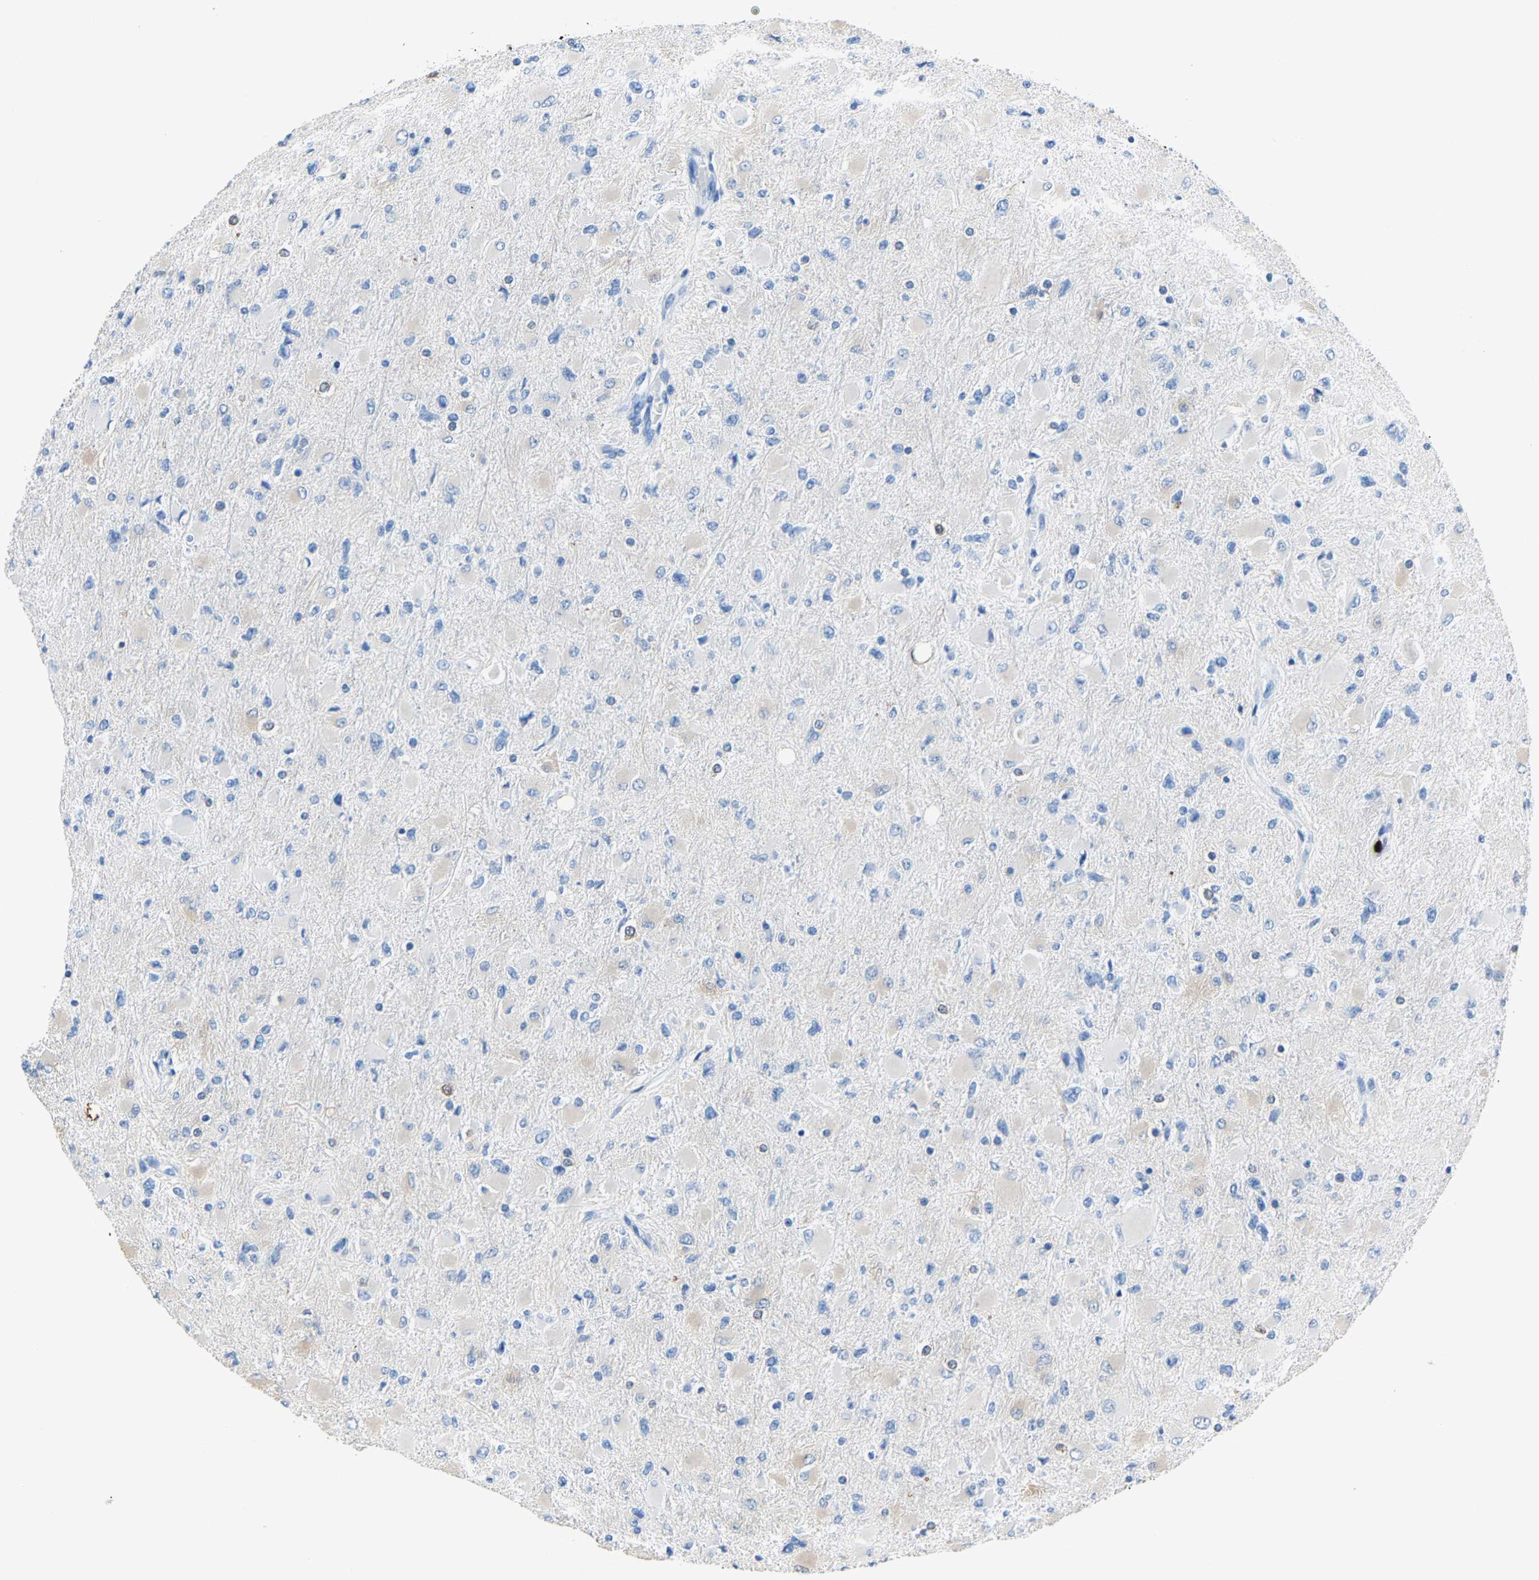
{"staining": {"intensity": "negative", "quantity": "none", "location": "none"}, "tissue": "glioma", "cell_type": "Tumor cells", "image_type": "cancer", "snomed": [{"axis": "morphology", "description": "Glioma, malignant, High grade"}, {"axis": "topography", "description": "Cerebral cortex"}], "caption": "There is no significant staining in tumor cells of glioma.", "gene": "S100P", "patient": {"sex": "female", "age": 36}}